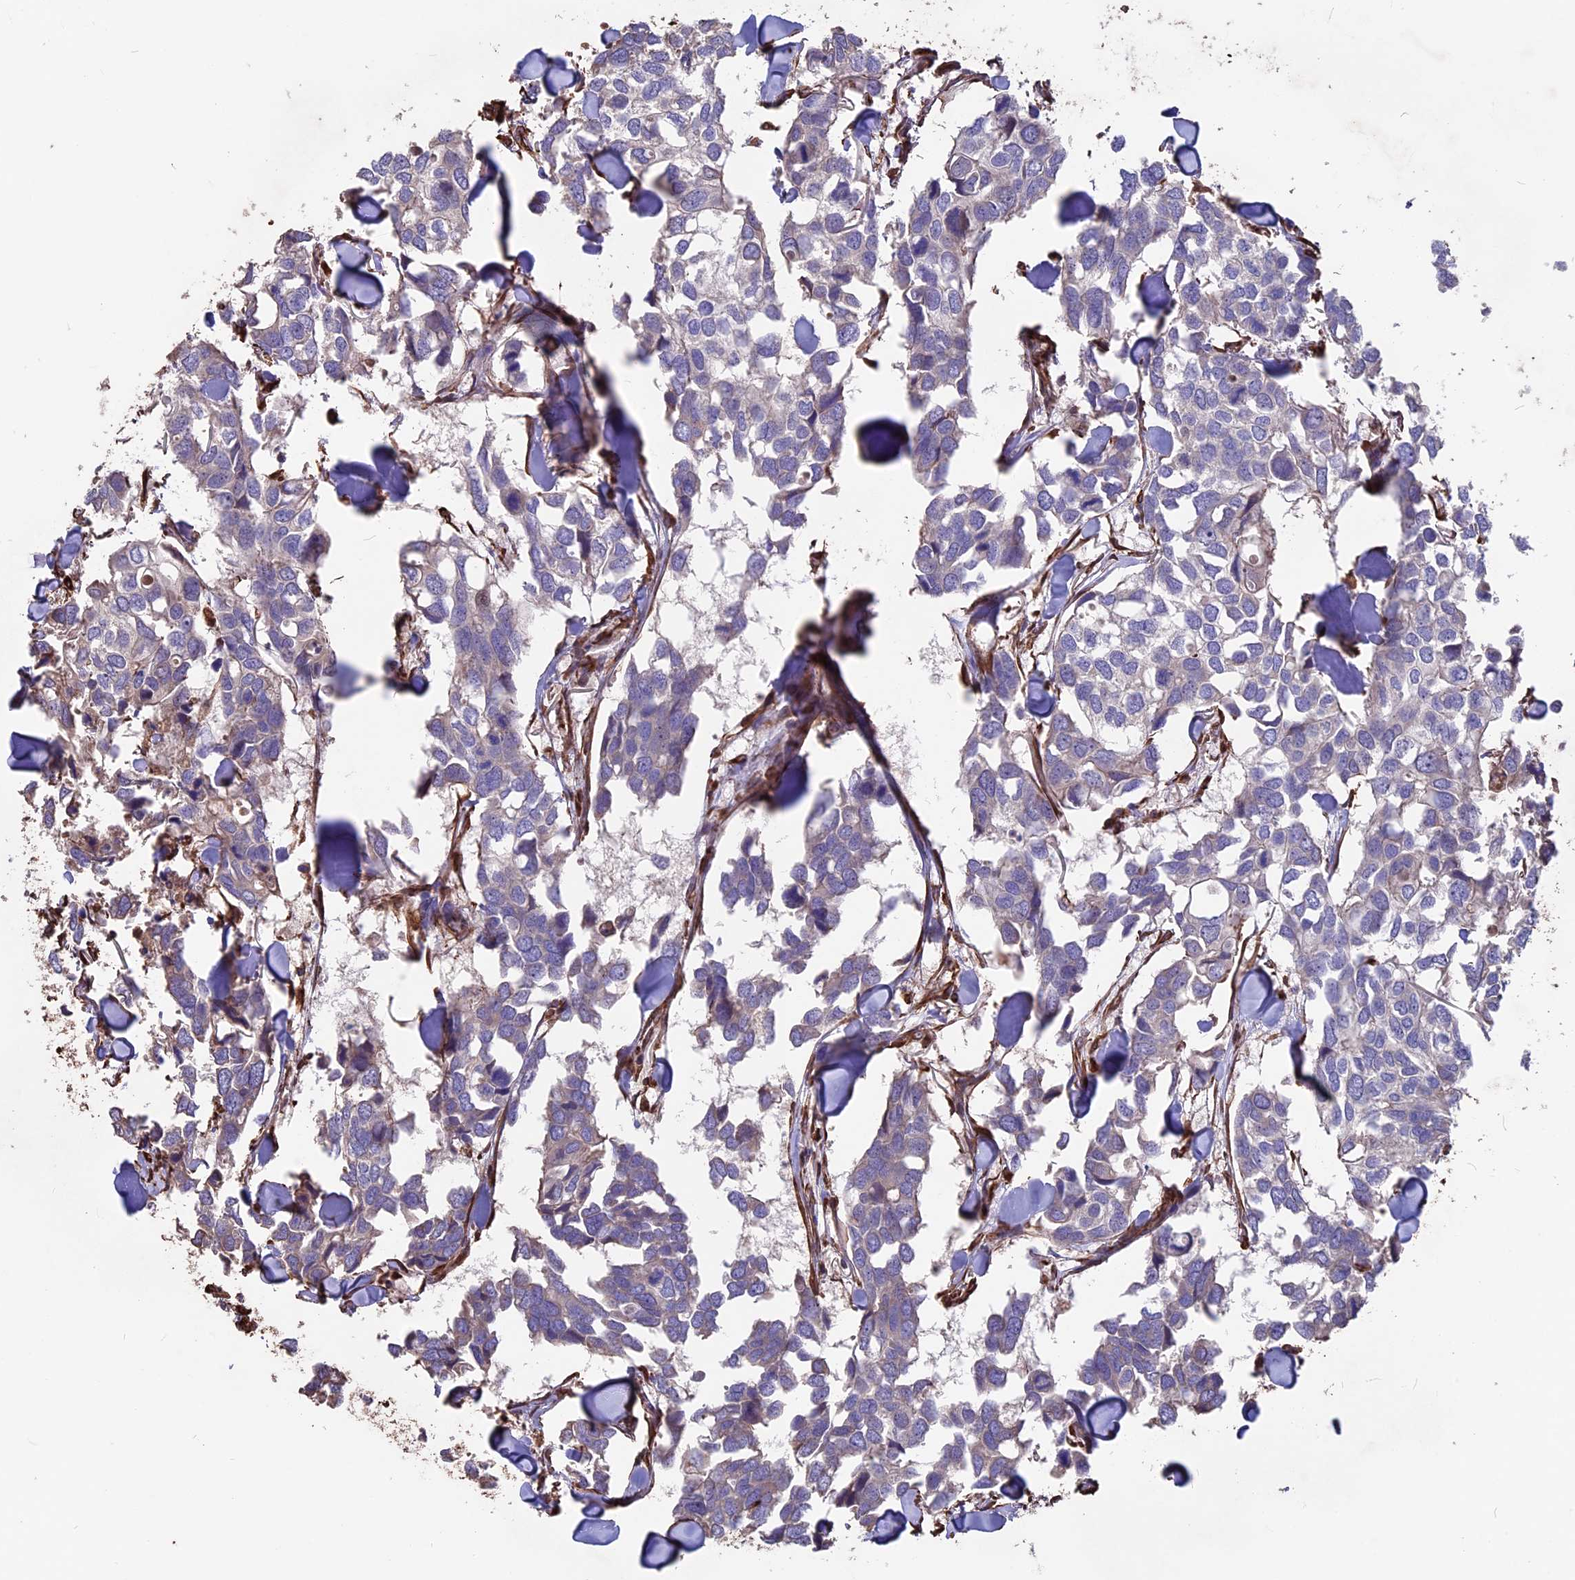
{"staining": {"intensity": "weak", "quantity": "<25%", "location": "cytoplasmic/membranous"}, "tissue": "breast cancer", "cell_type": "Tumor cells", "image_type": "cancer", "snomed": [{"axis": "morphology", "description": "Duct carcinoma"}, {"axis": "topography", "description": "Breast"}], "caption": "Invasive ductal carcinoma (breast) was stained to show a protein in brown. There is no significant expression in tumor cells. (DAB immunohistochemistry (IHC) visualized using brightfield microscopy, high magnification).", "gene": "SEH1L", "patient": {"sex": "female", "age": 83}}